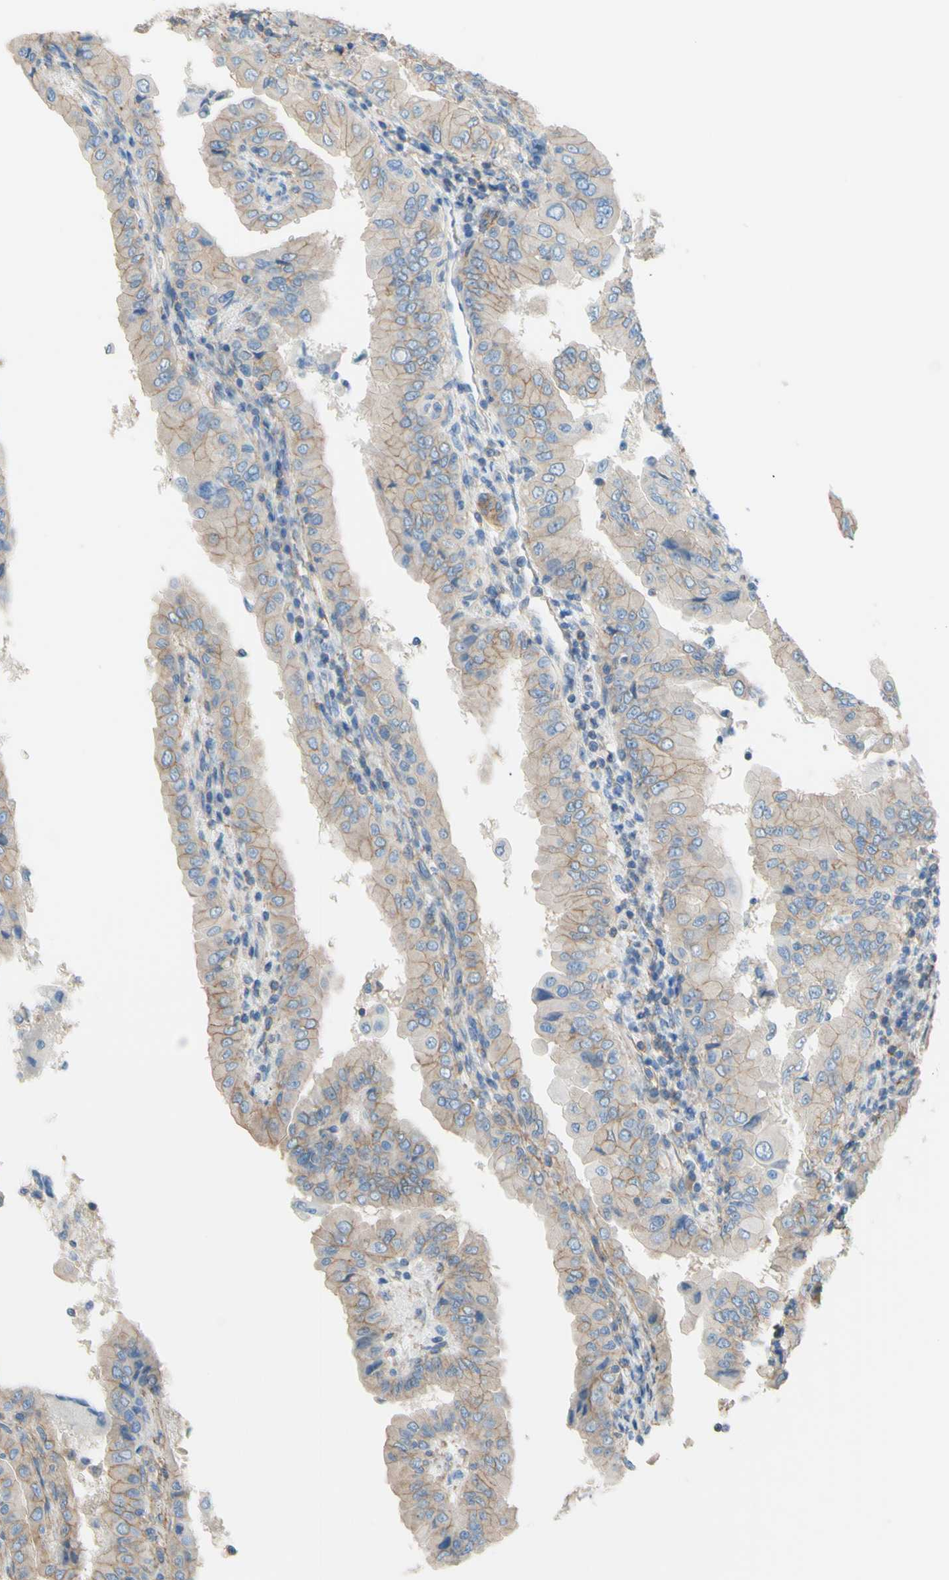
{"staining": {"intensity": "weak", "quantity": ">75%", "location": "cytoplasmic/membranous"}, "tissue": "thyroid cancer", "cell_type": "Tumor cells", "image_type": "cancer", "snomed": [{"axis": "morphology", "description": "Papillary adenocarcinoma, NOS"}, {"axis": "topography", "description": "Thyroid gland"}], "caption": "Thyroid papillary adenocarcinoma stained with a protein marker shows weak staining in tumor cells.", "gene": "ADD1", "patient": {"sex": "male", "age": 33}}